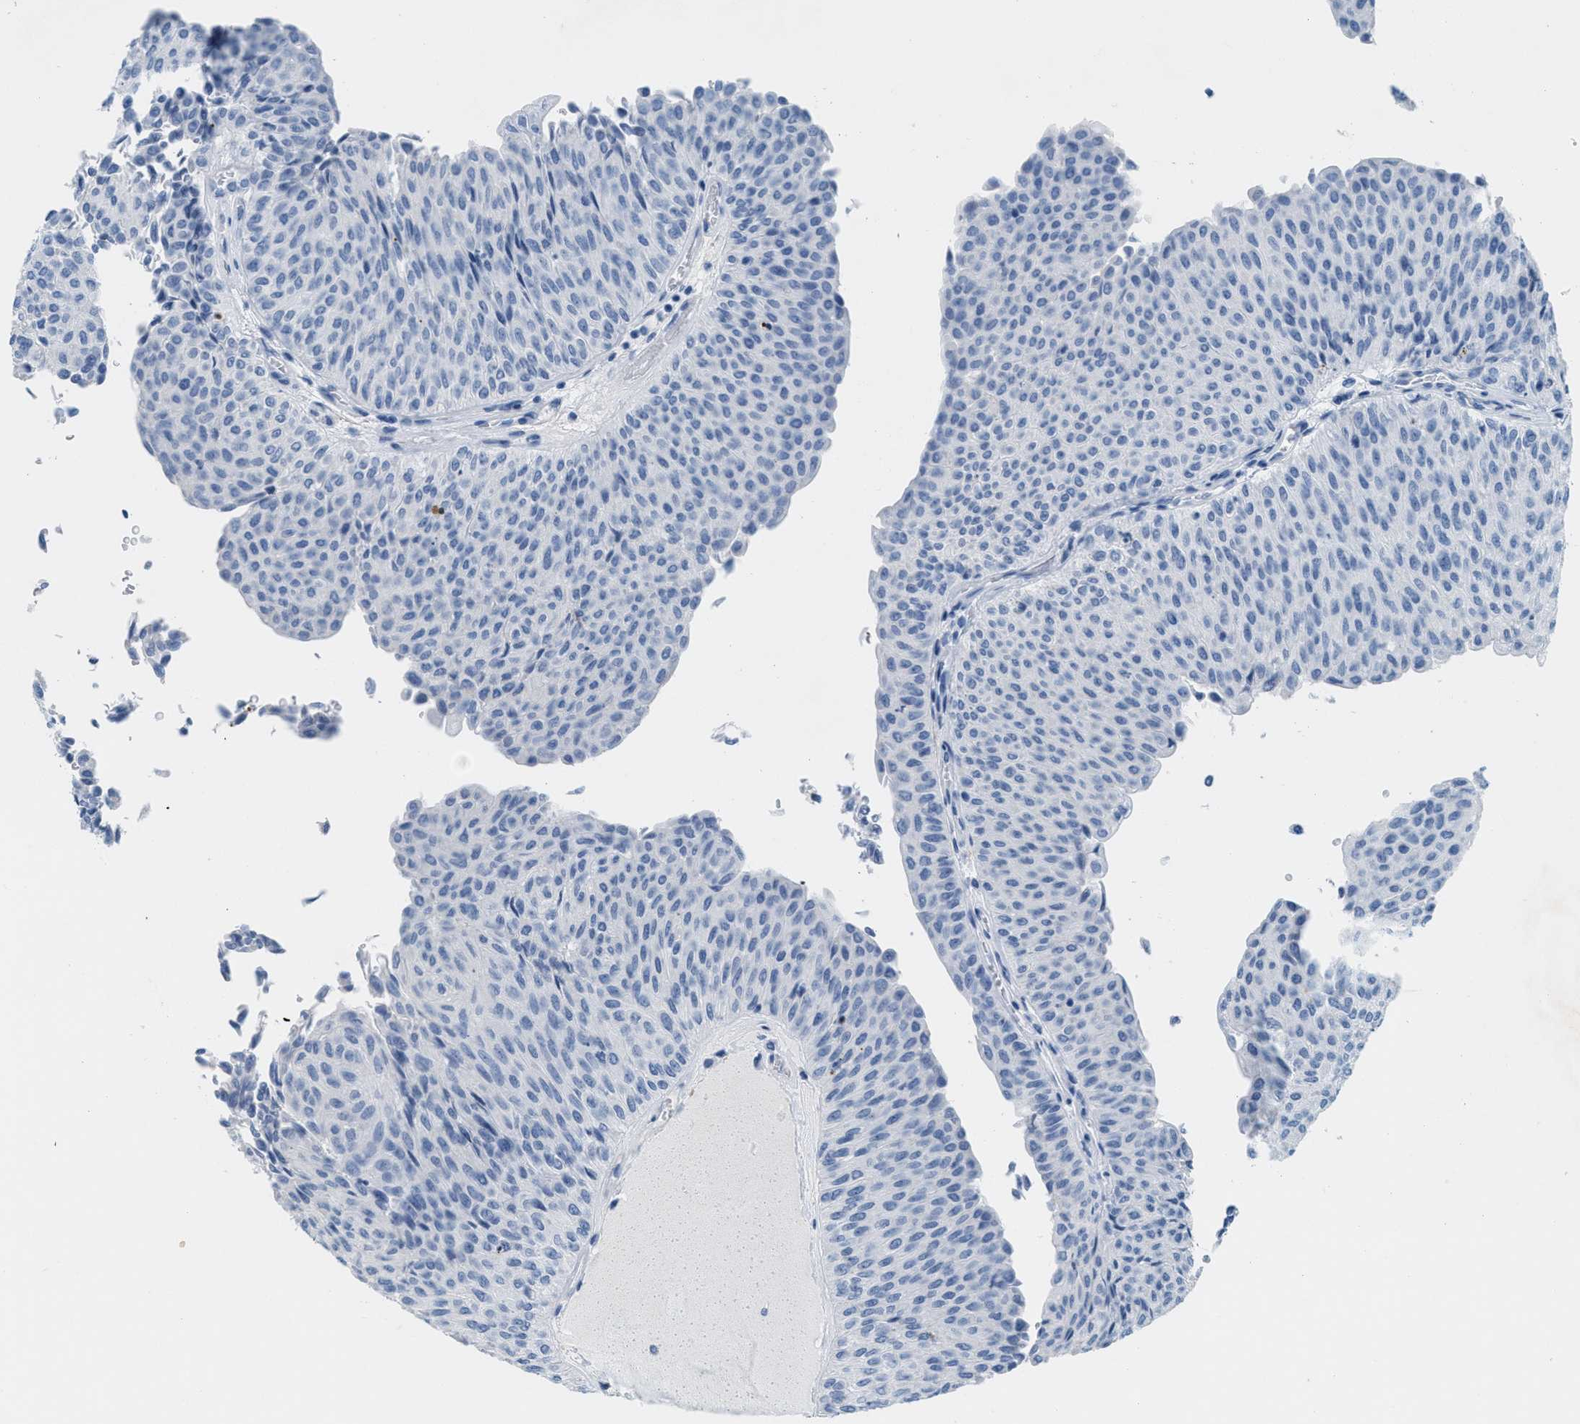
{"staining": {"intensity": "negative", "quantity": "none", "location": "none"}, "tissue": "urothelial cancer", "cell_type": "Tumor cells", "image_type": "cancer", "snomed": [{"axis": "morphology", "description": "Urothelial carcinoma, Low grade"}, {"axis": "topography", "description": "Urinary bladder"}], "caption": "Immunohistochemical staining of human low-grade urothelial carcinoma demonstrates no significant staining in tumor cells.", "gene": "GPM6A", "patient": {"sex": "male", "age": 78}}